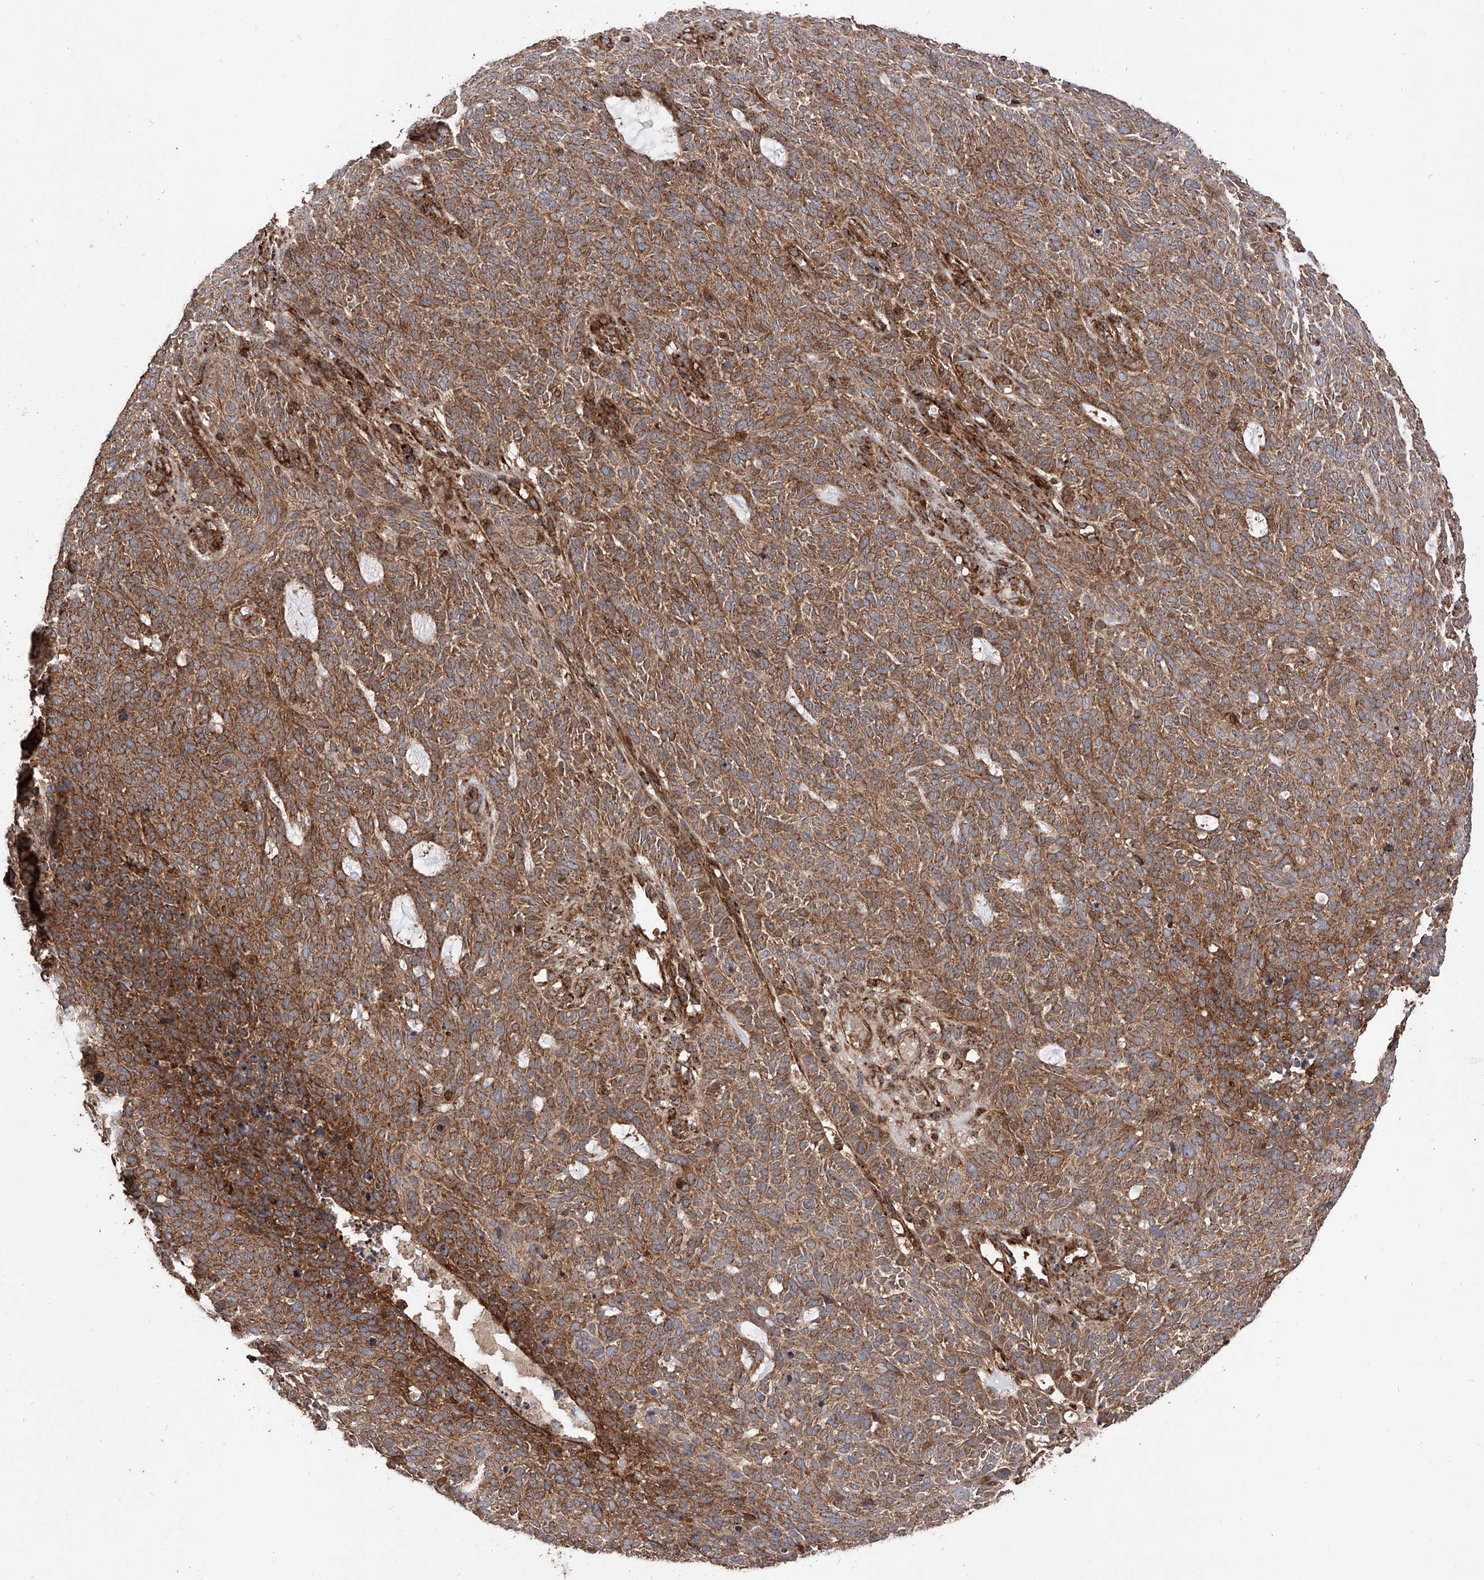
{"staining": {"intensity": "moderate", "quantity": ">75%", "location": "cytoplasmic/membranous"}, "tissue": "skin cancer", "cell_type": "Tumor cells", "image_type": "cancer", "snomed": [{"axis": "morphology", "description": "Squamous cell carcinoma, NOS"}, {"axis": "topography", "description": "Skin"}], "caption": "Squamous cell carcinoma (skin) tissue displays moderate cytoplasmic/membranous staining in approximately >75% of tumor cells, visualized by immunohistochemistry.", "gene": "PISD", "patient": {"sex": "female", "age": 90}}